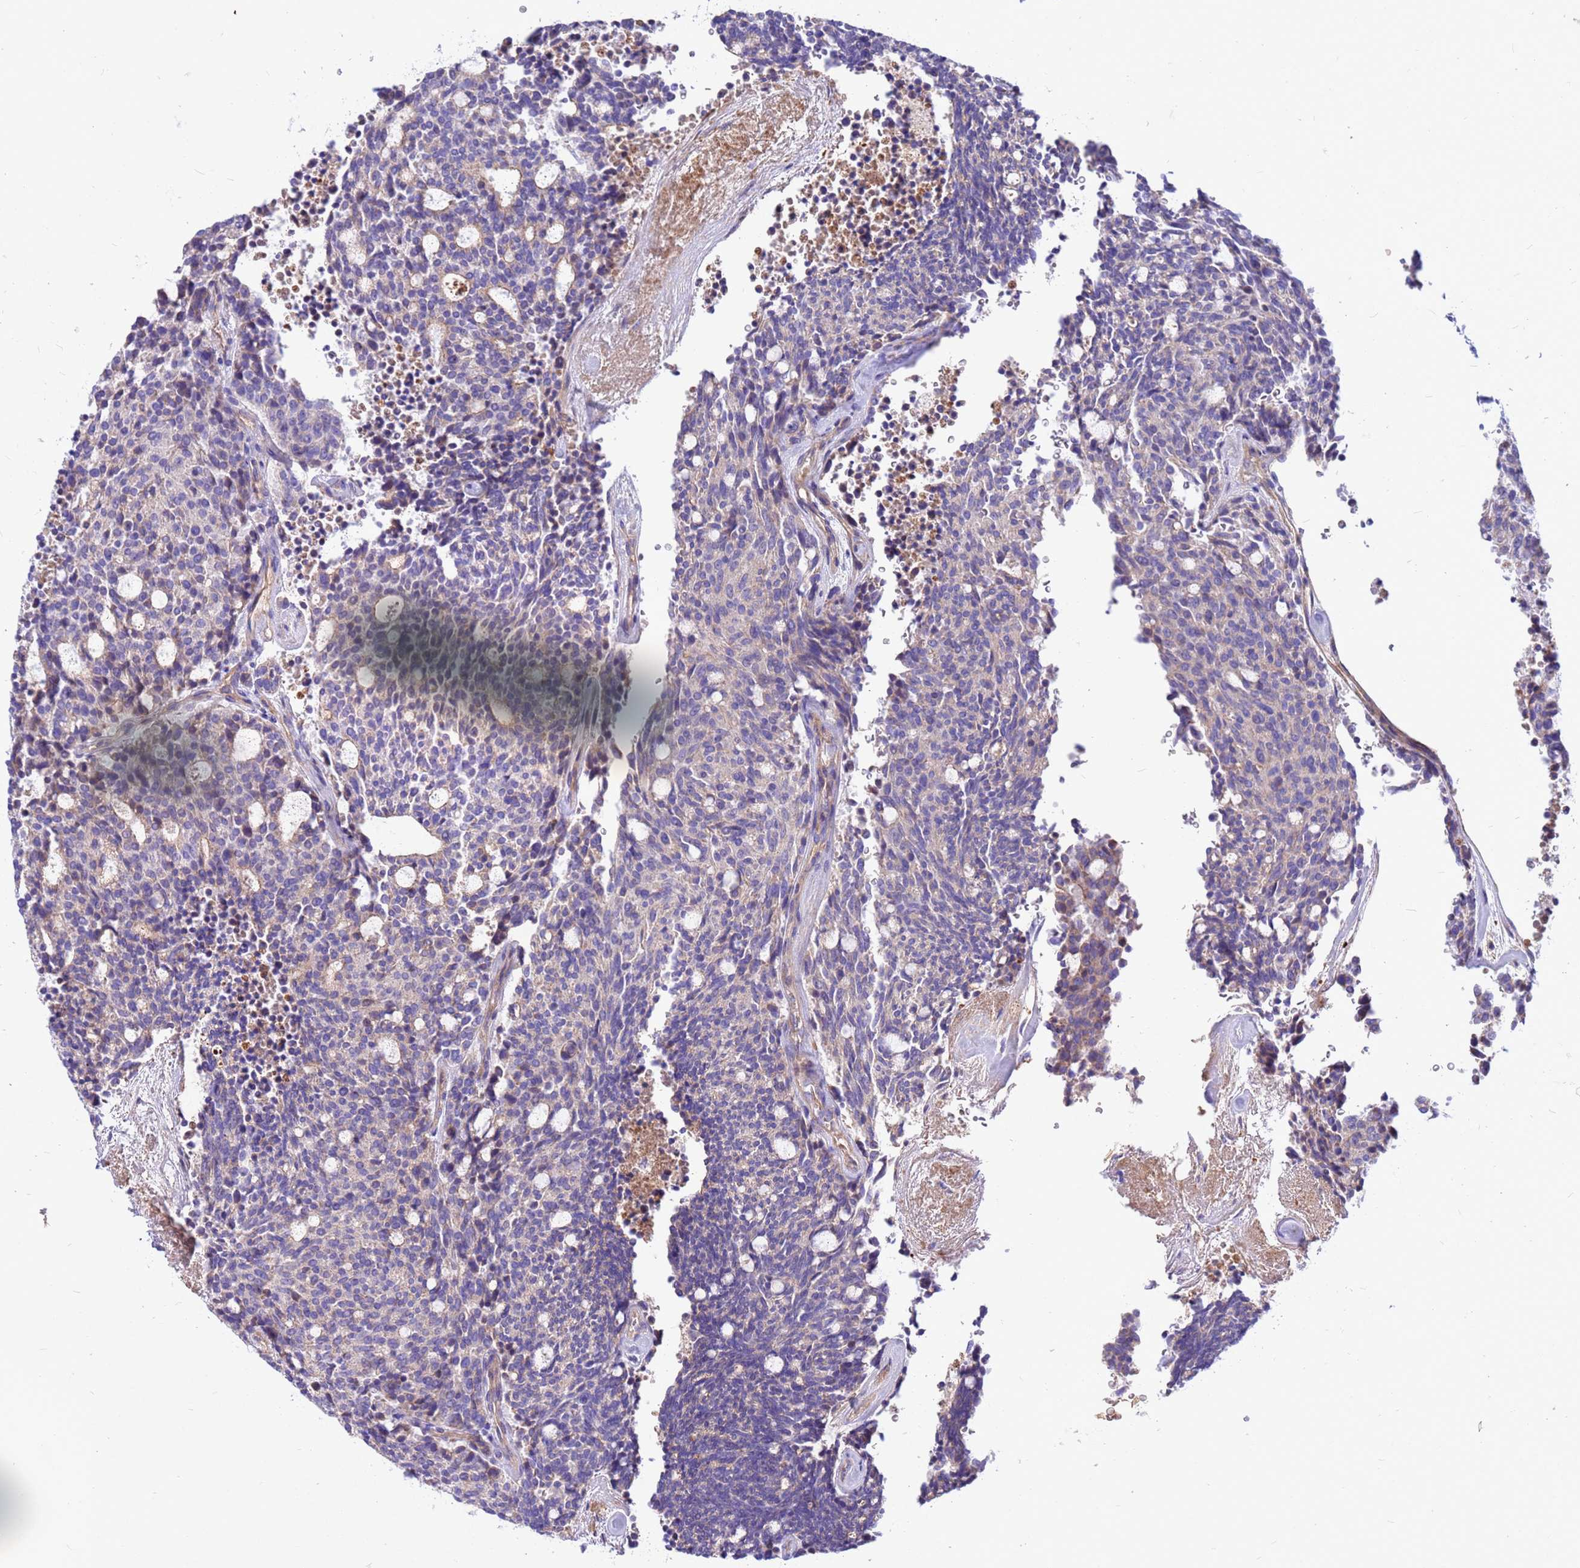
{"staining": {"intensity": "weak", "quantity": "<25%", "location": "cytoplasmic/membranous"}, "tissue": "carcinoid", "cell_type": "Tumor cells", "image_type": "cancer", "snomed": [{"axis": "morphology", "description": "Carcinoid, malignant, NOS"}, {"axis": "topography", "description": "Pancreas"}], "caption": "The micrograph shows no staining of tumor cells in malignant carcinoid.", "gene": "CRHBP", "patient": {"sex": "female", "age": 54}}